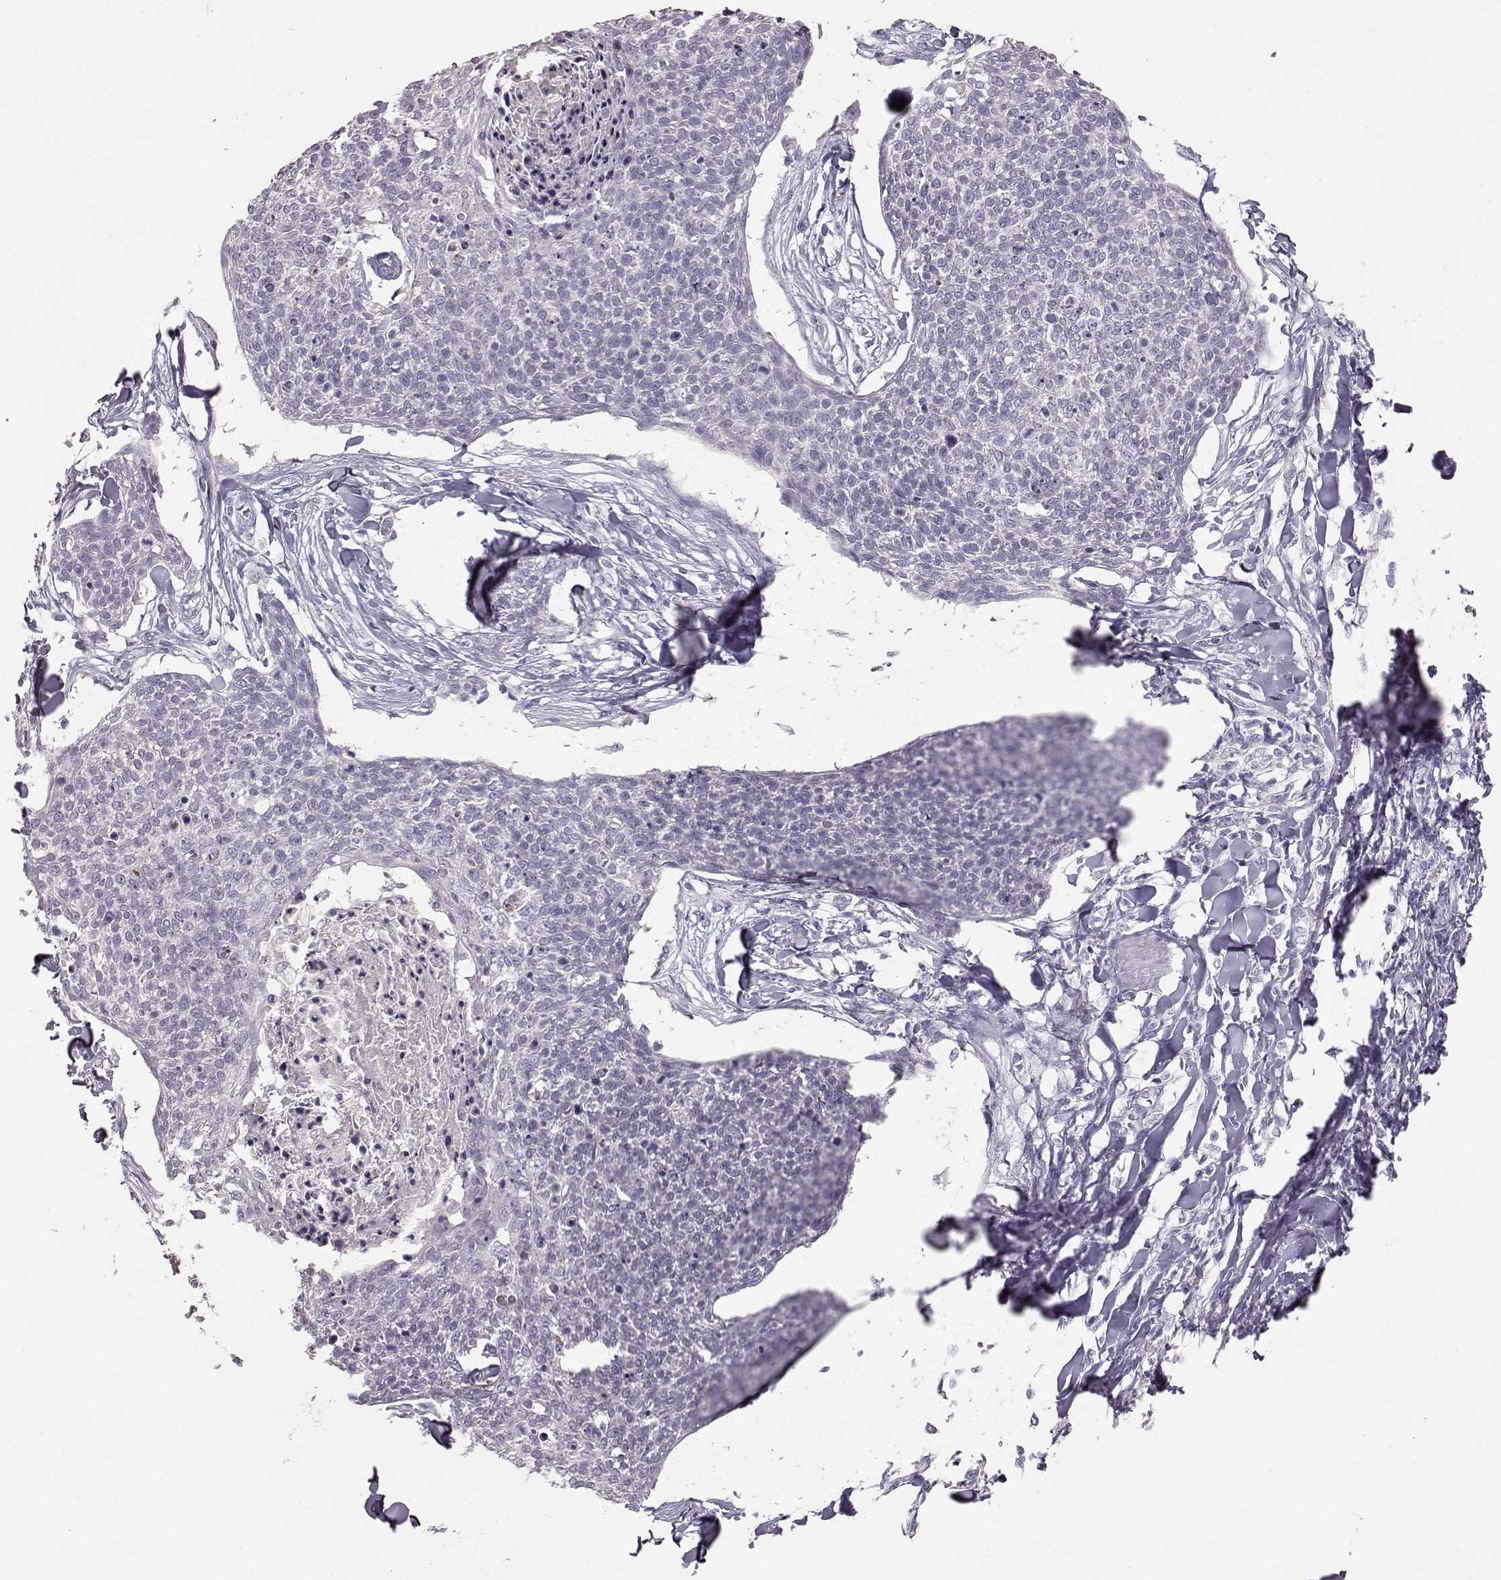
{"staining": {"intensity": "negative", "quantity": "none", "location": "none"}, "tissue": "skin cancer", "cell_type": "Tumor cells", "image_type": "cancer", "snomed": [{"axis": "morphology", "description": "Squamous cell carcinoma, NOS"}, {"axis": "topography", "description": "Skin"}, {"axis": "topography", "description": "Vulva"}], "caption": "Skin squamous cell carcinoma stained for a protein using immunohistochemistry reveals no expression tumor cells.", "gene": "KRT33A", "patient": {"sex": "female", "age": 75}}